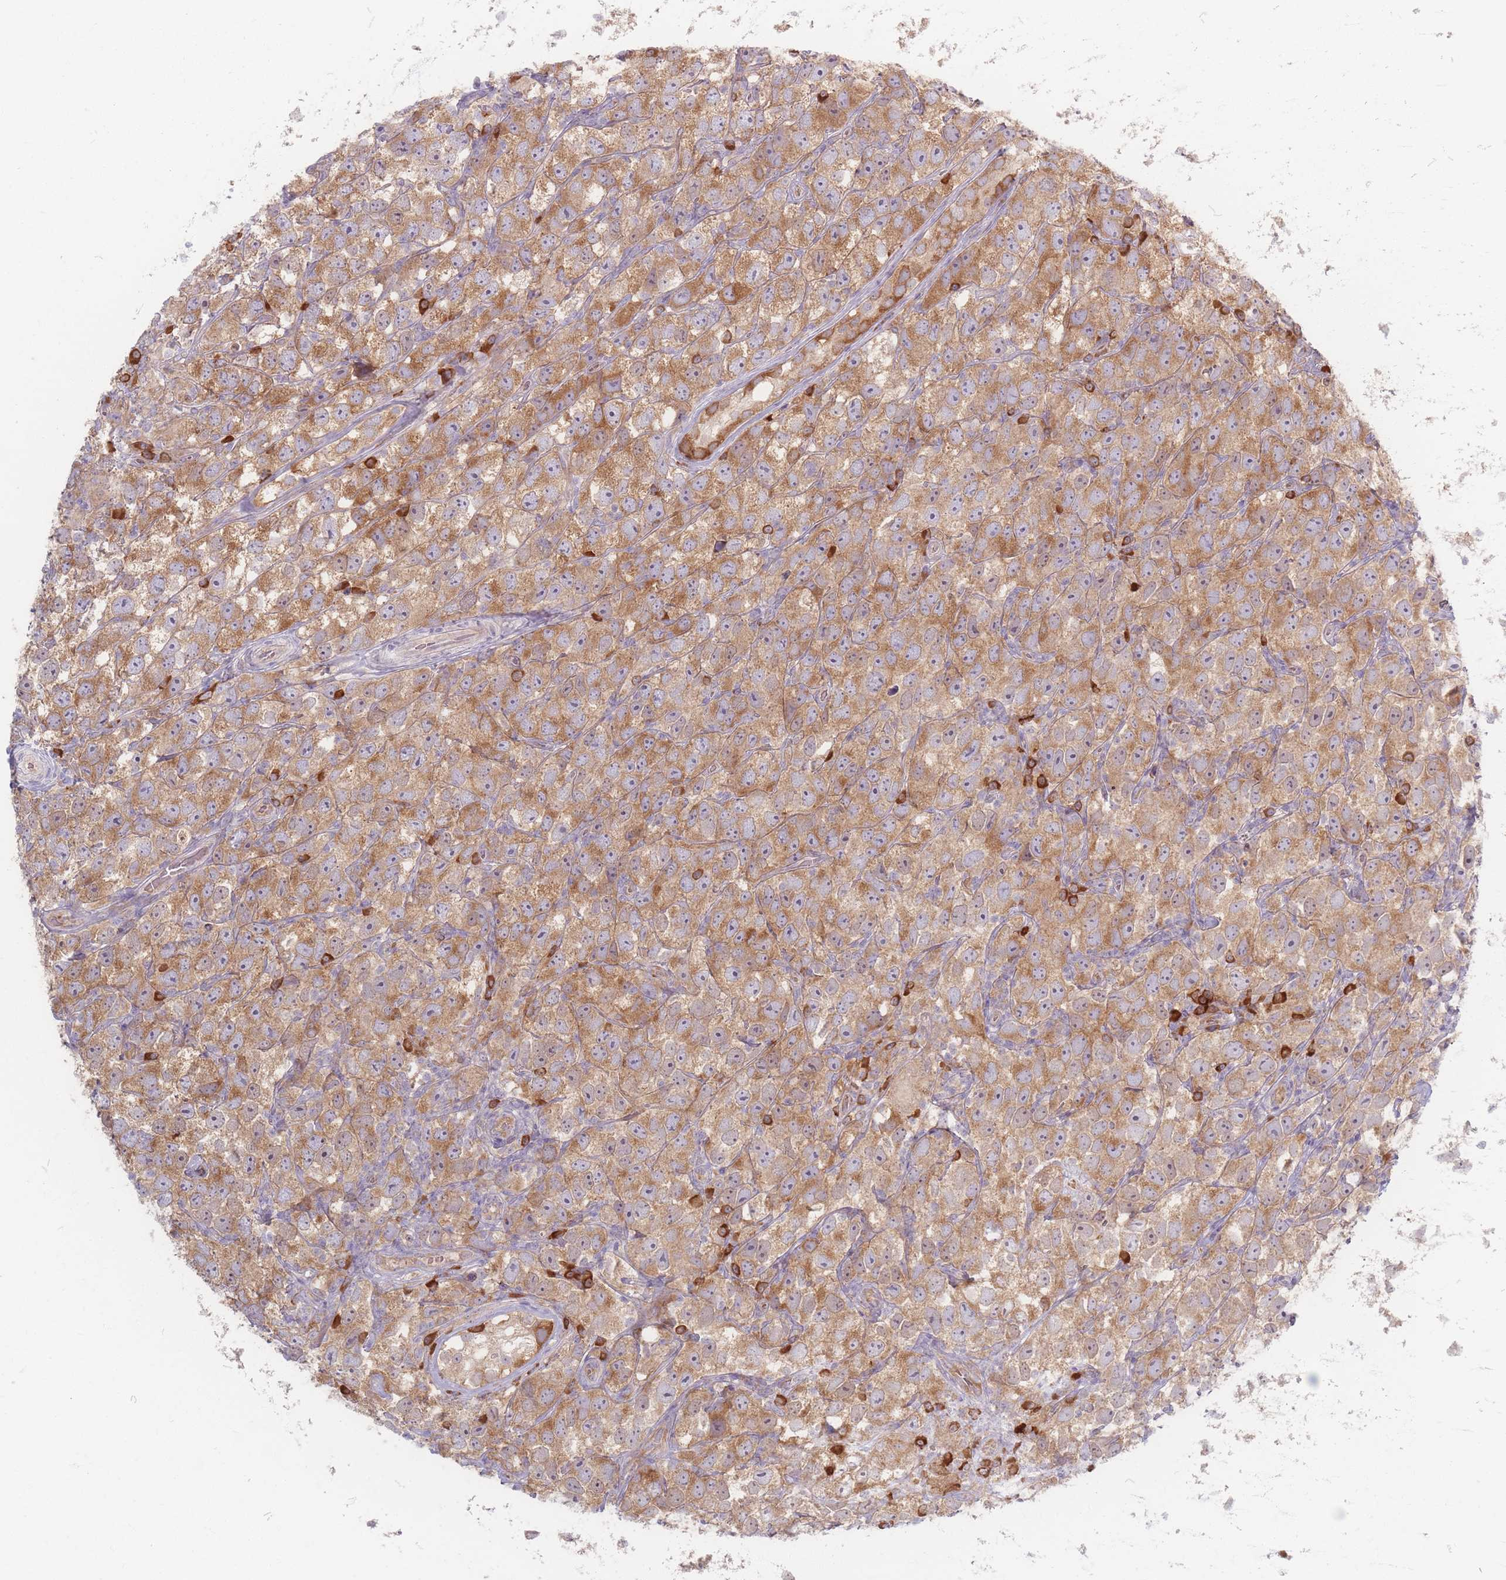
{"staining": {"intensity": "moderate", "quantity": ">75%", "location": "cytoplasmic/membranous"}, "tissue": "testis cancer", "cell_type": "Tumor cells", "image_type": "cancer", "snomed": [{"axis": "morphology", "description": "Seminoma, NOS"}, {"axis": "topography", "description": "Testis"}], "caption": "Seminoma (testis) stained with IHC reveals moderate cytoplasmic/membranous positivity in about >75% of tumor cells.", "gene": "SMIM14", "patient": {"sex": "male", "age": 26}}